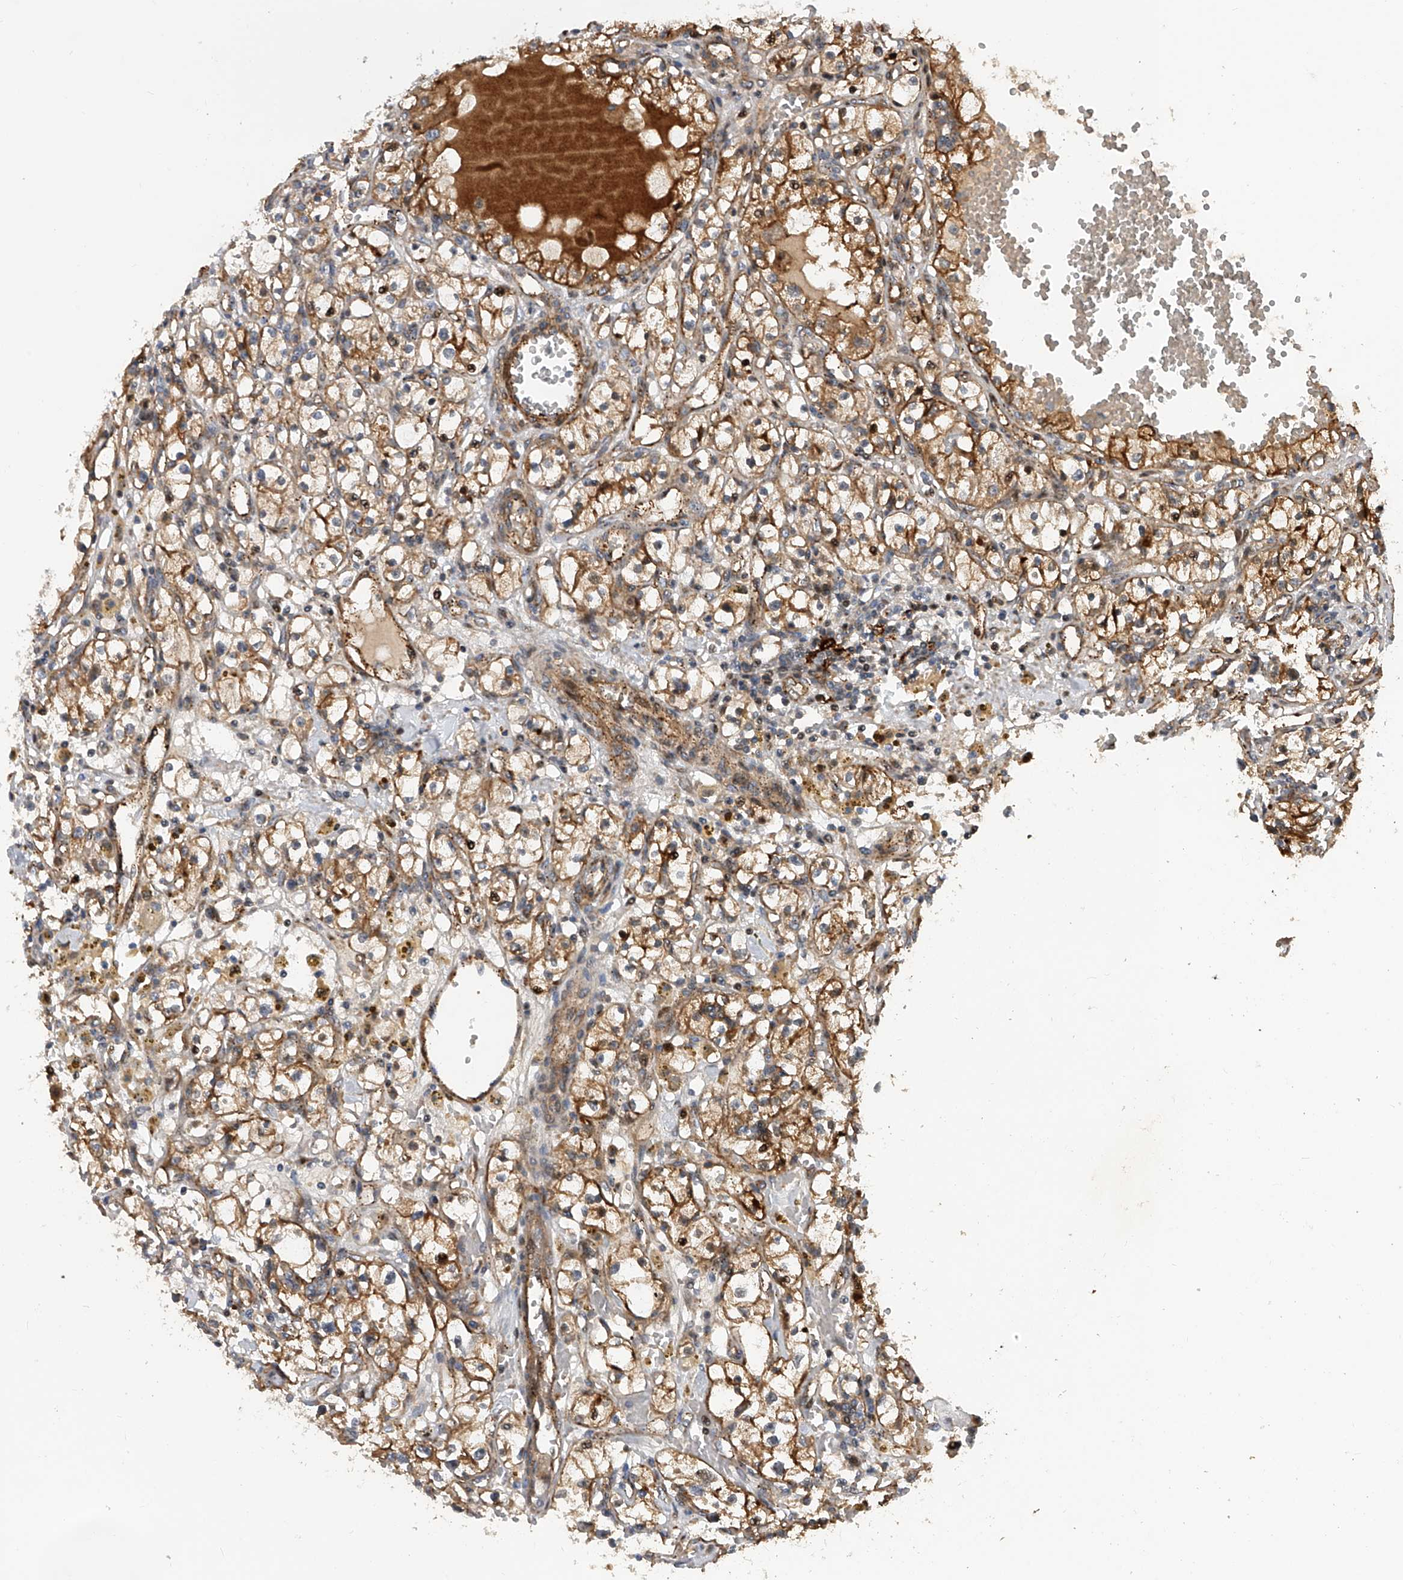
{"staining": {"intensity": "moderate", "quantity": ">75%", "location": "cytoplasmic/membranous"}, "tissue": "renal cancer", "cell_type": "Tumor cells", "image_type": "cancer", "snomed": [{"axis": "morphology", "description": "Adenocarcinoma, NOS"}, {"axis": "topography", "description": "Kidney"}], "caption": "Protein expression by immunohistochemistry exhibits moderate cytoplasmic/membranous expression in approximately >75% of tumor cells in adenocarcinoma (renal).", "gene": "PDSS2", "patient": {"sex": "male", "age": 56}}